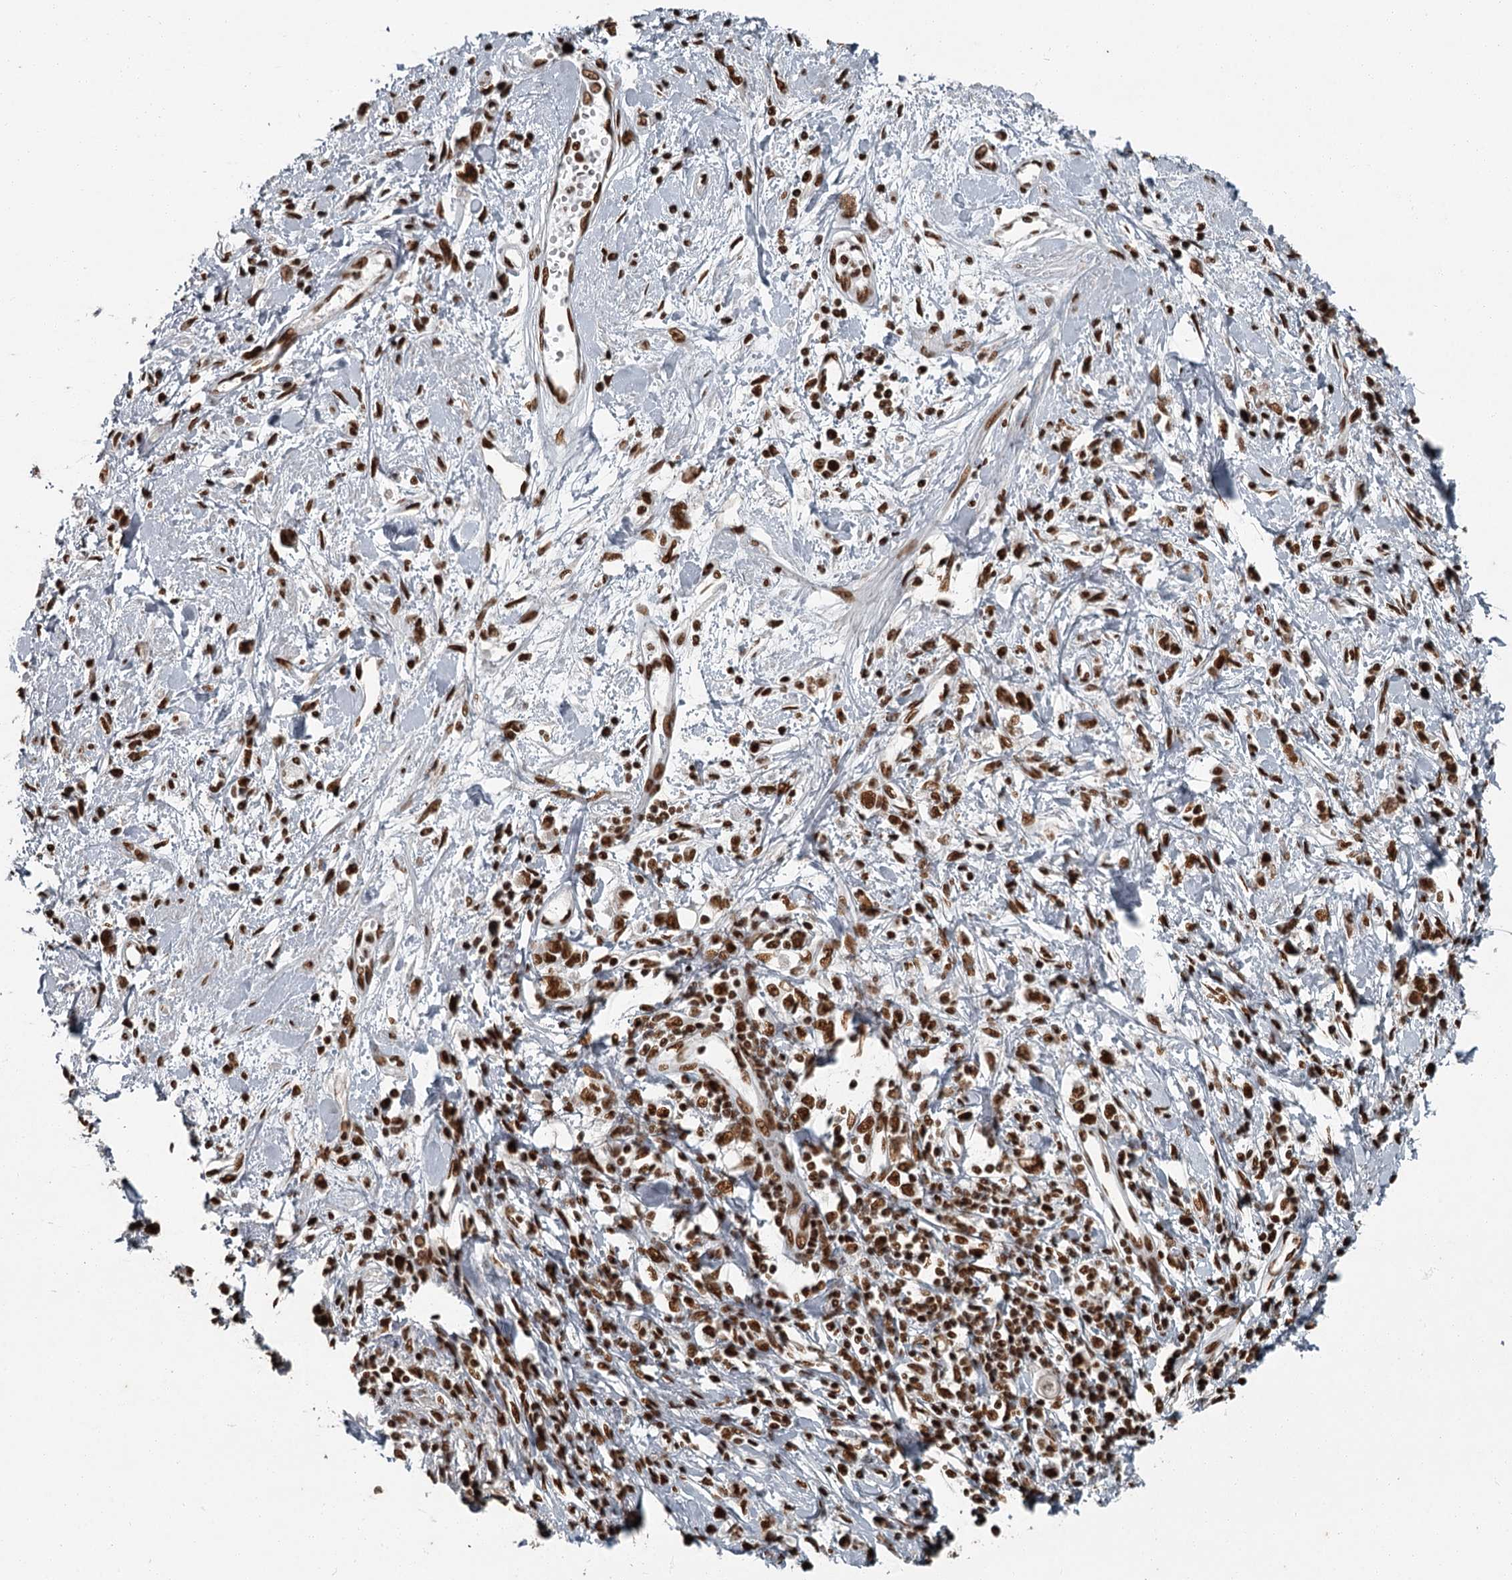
{"staining": {"intensity": "strong", "quantity": ">75%", "location": "nuclear"}, "tissue": "stomach cancer", "cell_type": "Tumor cells", "image_type": "cancer", "snomed": [{"axis": "morphology", "description": "Adenocarcinoma, NOS"}, {"axis": "topography", "description": "Stomach"}], "caption": "Immunohistochemical staining of stomach adenocarcinoma displays high levels of strong nuclear expression in approximately >75% of tumor cells.", "gene": "RBBP7", "patient": {"sex": "female", "age": 76}}